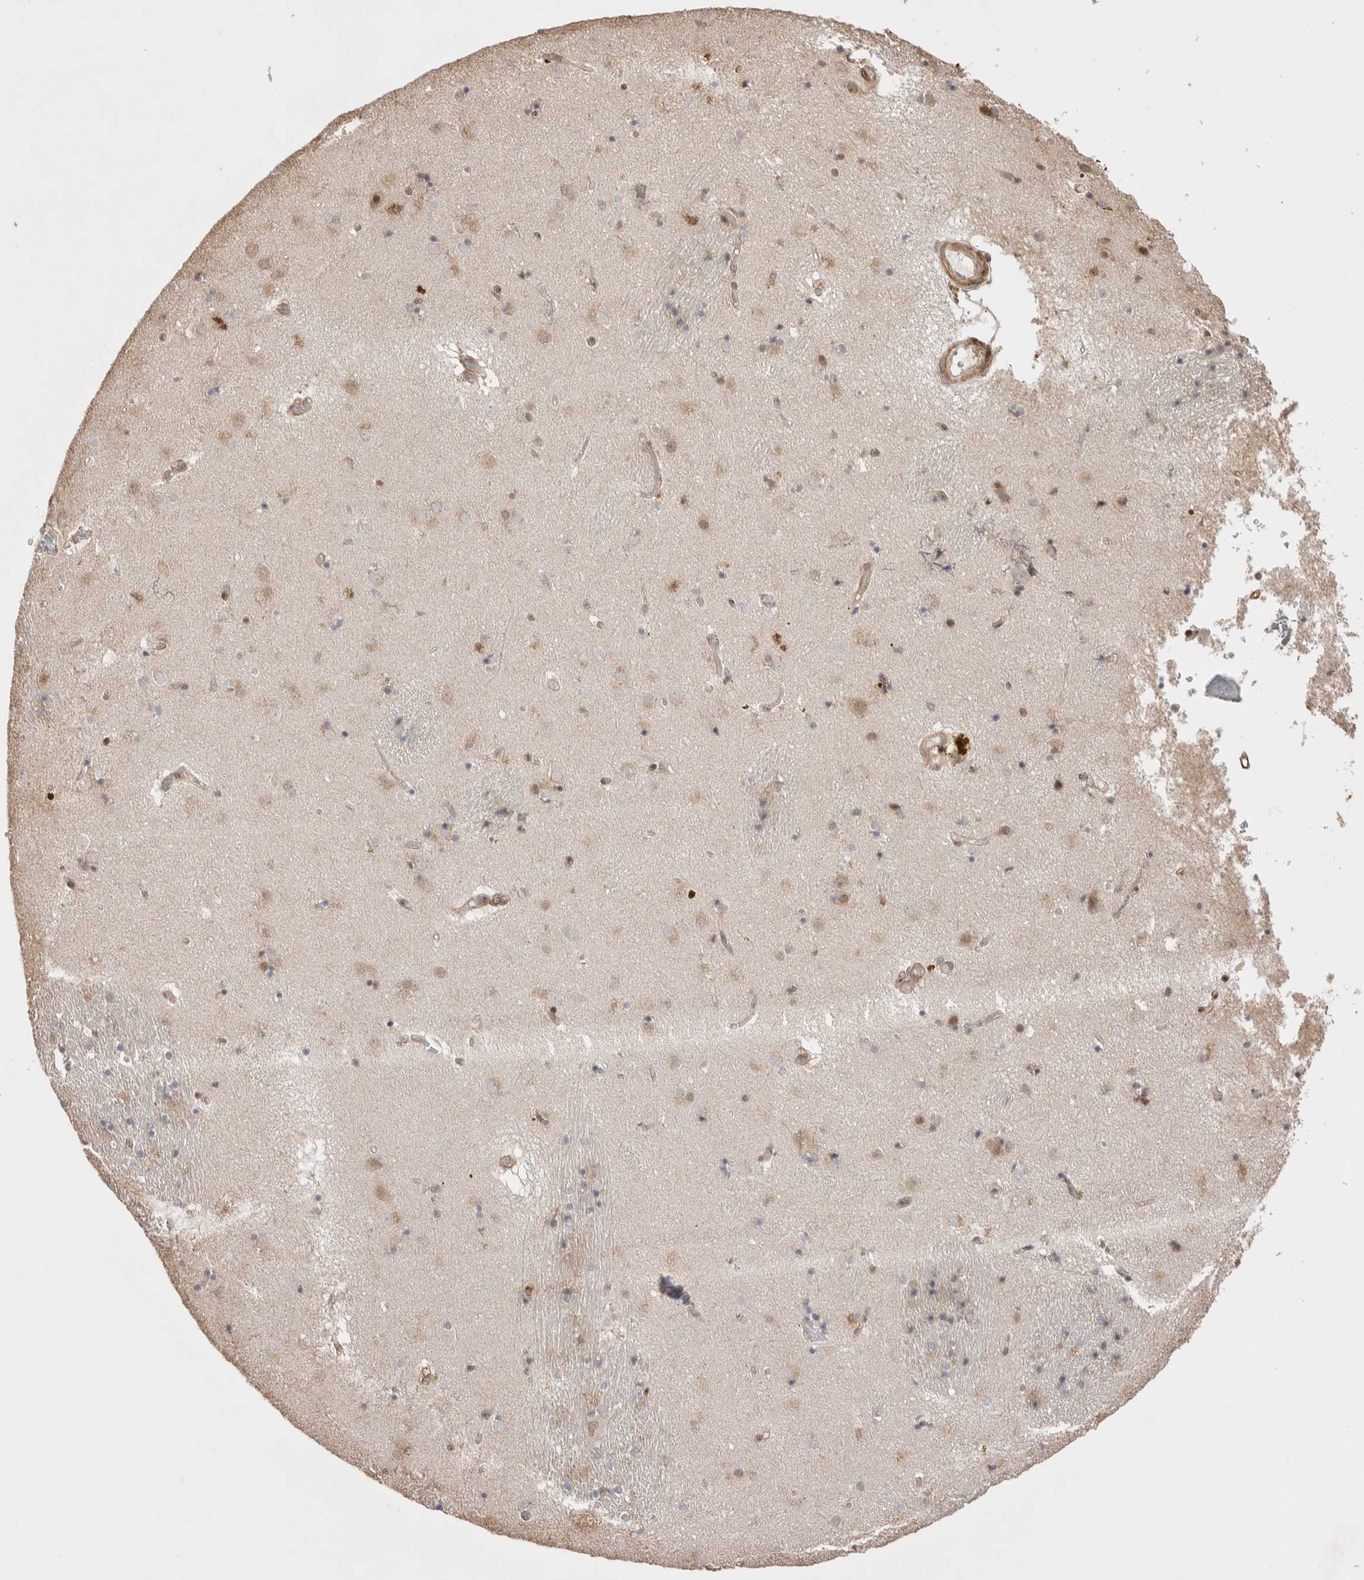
{"staining": {"intensity": "weak", "quantity": "<25%", "location": "cytoplasmic/membranous"}, "tissue": "caudate", "cell_type": "Glial cells", "image_type": "normal", "snomed": [{"axis": "morphology", "description": "Normal tissue, NOS"}, {"axis": "topography", "description": "Lateral ventricle wall"}], "caption": "Immunohistochemistry (IHC) image of benign caudate: caudate stained with DAB (3,3'-diaminobenzidine) reveals no significant protein positivity in glial cells.", "gene": "ZNF704", "patient": {"sex": "male", "age": 70}}